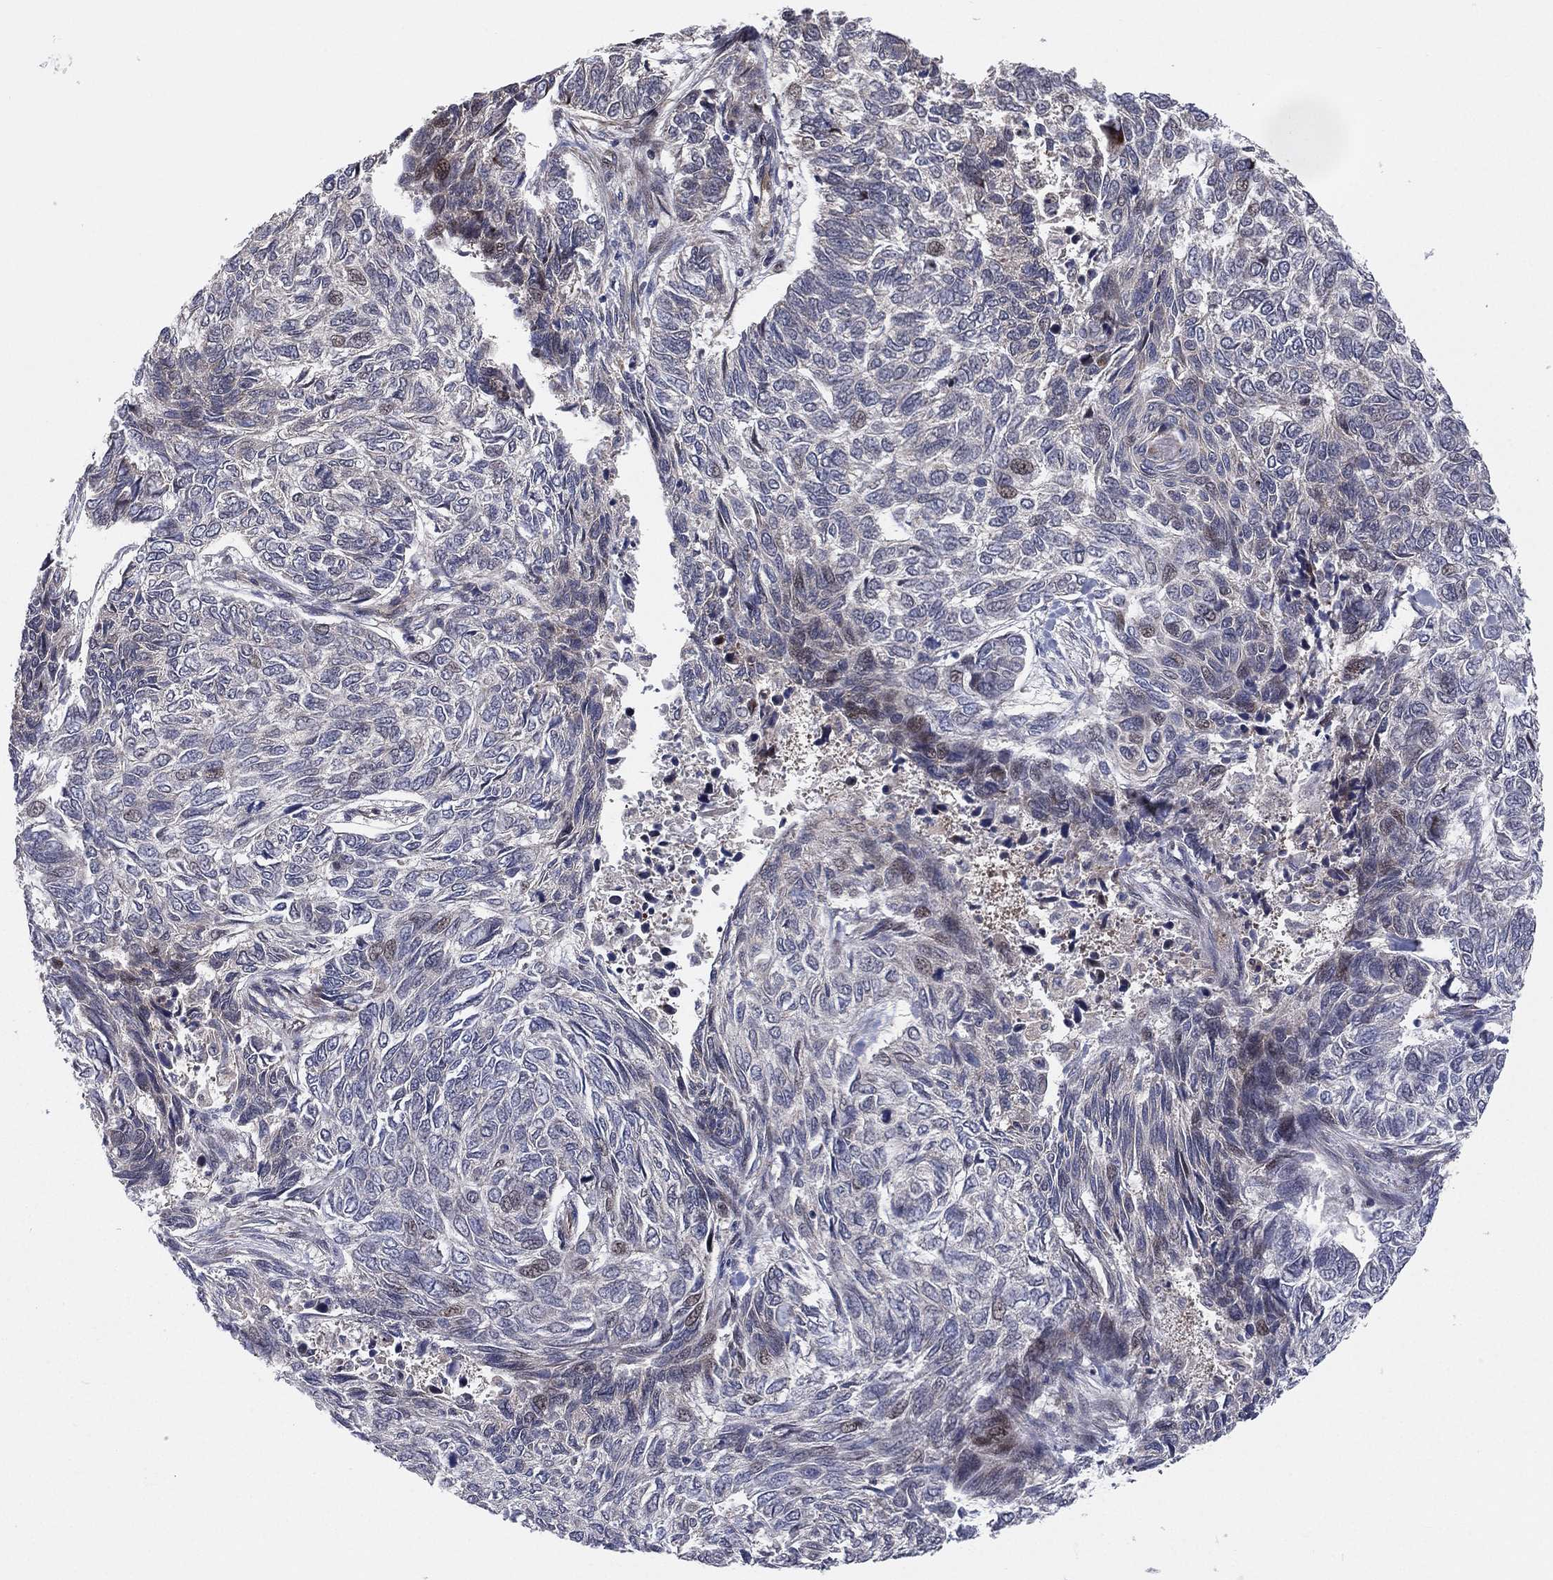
{"staining": {"intensity": "negative", "quantity": "none", "location": "none"}, "tissue": "skin cancer", "cell_type": "Tumor cells", "image_type": "cancer", "snomed": [{"axis": "morphology", "description": "Basal cell carcinoma"}, {"axis": "topography", "description": "Skin"}], "caption": "Immunohistochemistry histopathology image of skin basal cell carcinoma stained for a protein (brown), which displays no staining in tumor cells. The staining was performed using DAB (3,3'-diaminobenzidine) to visualize the protein expression in brown, while the nuclei were stained in blue with hematoxylin (Magnification: 20x).", "gene": "UTP14A", "patient": {"sex": "female", "age": 65}}